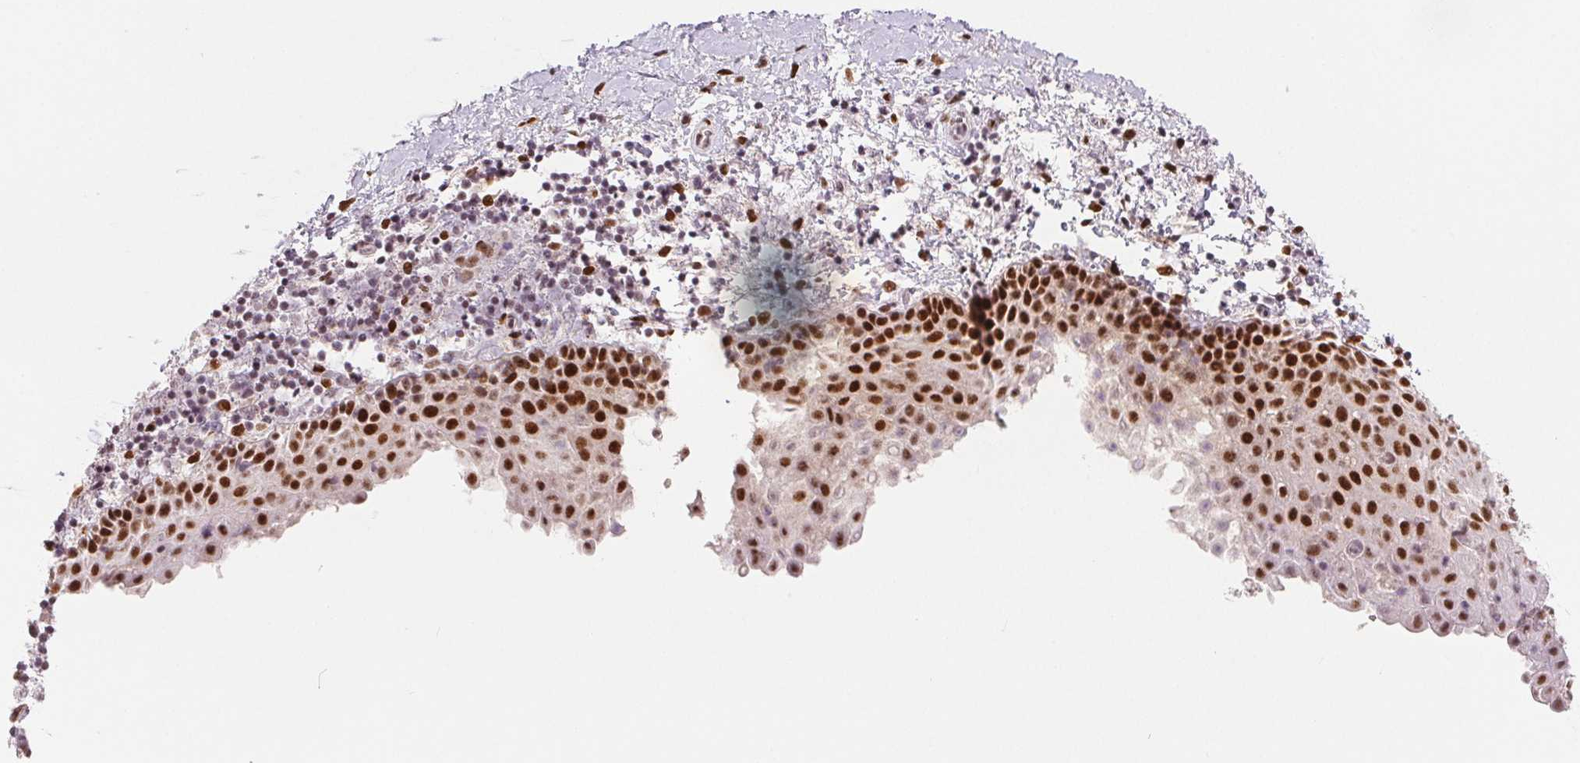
{"staining": {"intensity": "strong", "quantity": ">75%", "location": "nuclear"}, "tissue": "vagina", "cell_type": "Squamous epithelial cells", "image_type": "normal", "snomed": [{"axis": "morphology", "description": "Normal tissue, NOS"}, {"axis": "topography", "description": "Vagina"}], "caption": "This histopathology image demonstrates immunohistochemistry (IHC) staining of normal vagina, with high strong nuclear expression in approximately >75% of squamous epithelial cells.", "gene": "ZNF703", "patient": {"sex": "female", "age": 61}}